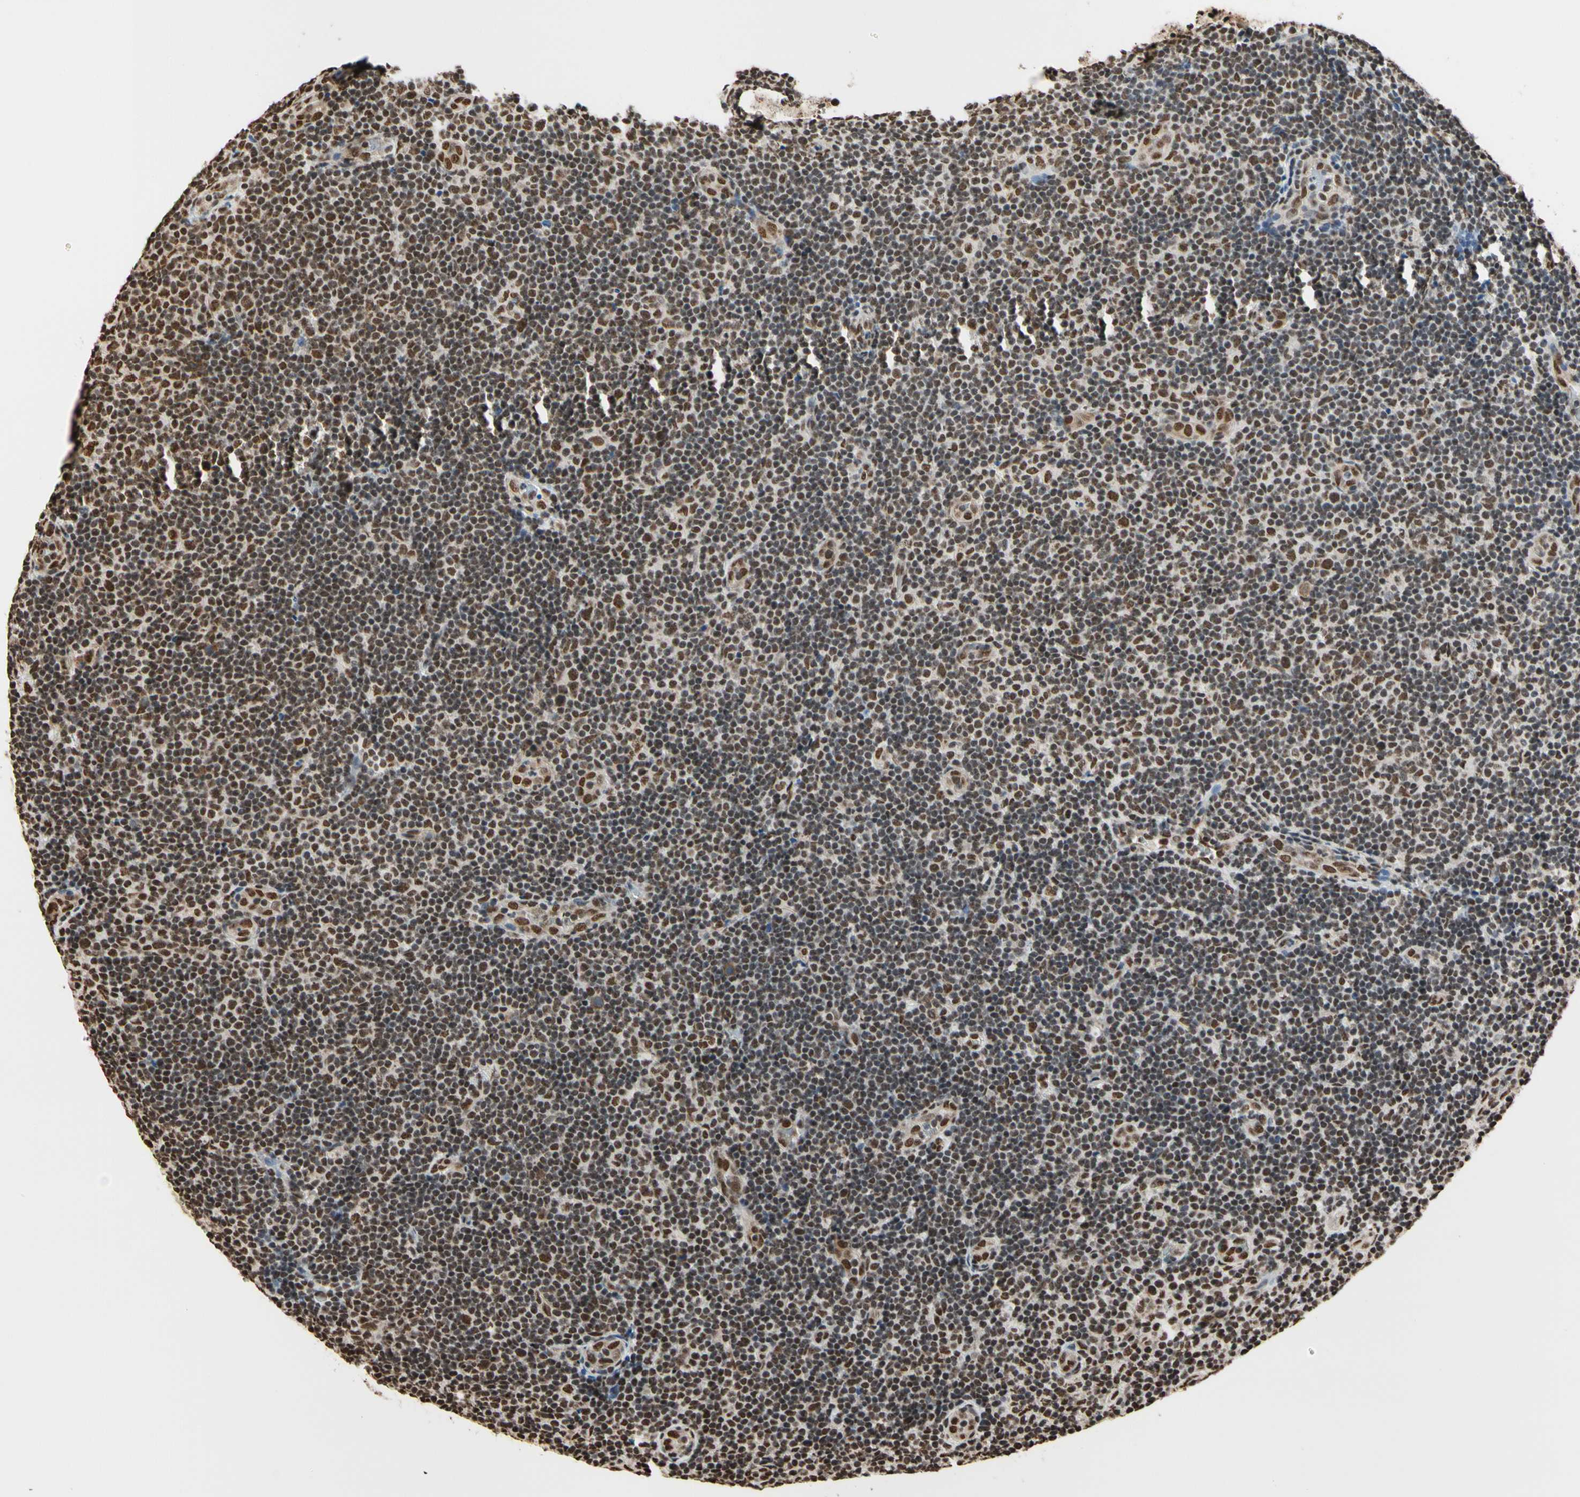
{"staining": {"intensity": "moderate", "quantity": ">75%", "location": "nuclear"}, "tissue": "lymphoma", "cell_type": "Tumor cells", "image_type": "cancer", "snomed": [{"axis": "morphology", "description": "Malignant lymphoma, non-Hodgkin's type, Low grade"}, {"axis": "topography", "description": "Lymph node"}], "caption": "Protein expression analysis of human lymphoma reveals moderate nuclear staining in approximately >75% of tumor cells. Using DAB (brown) and hematoxylin (blue) stains, captured at high magnification using brightfield microscopy.", "gene": "HNRNPK", "patient": {"sex": "male", "age": 83}}